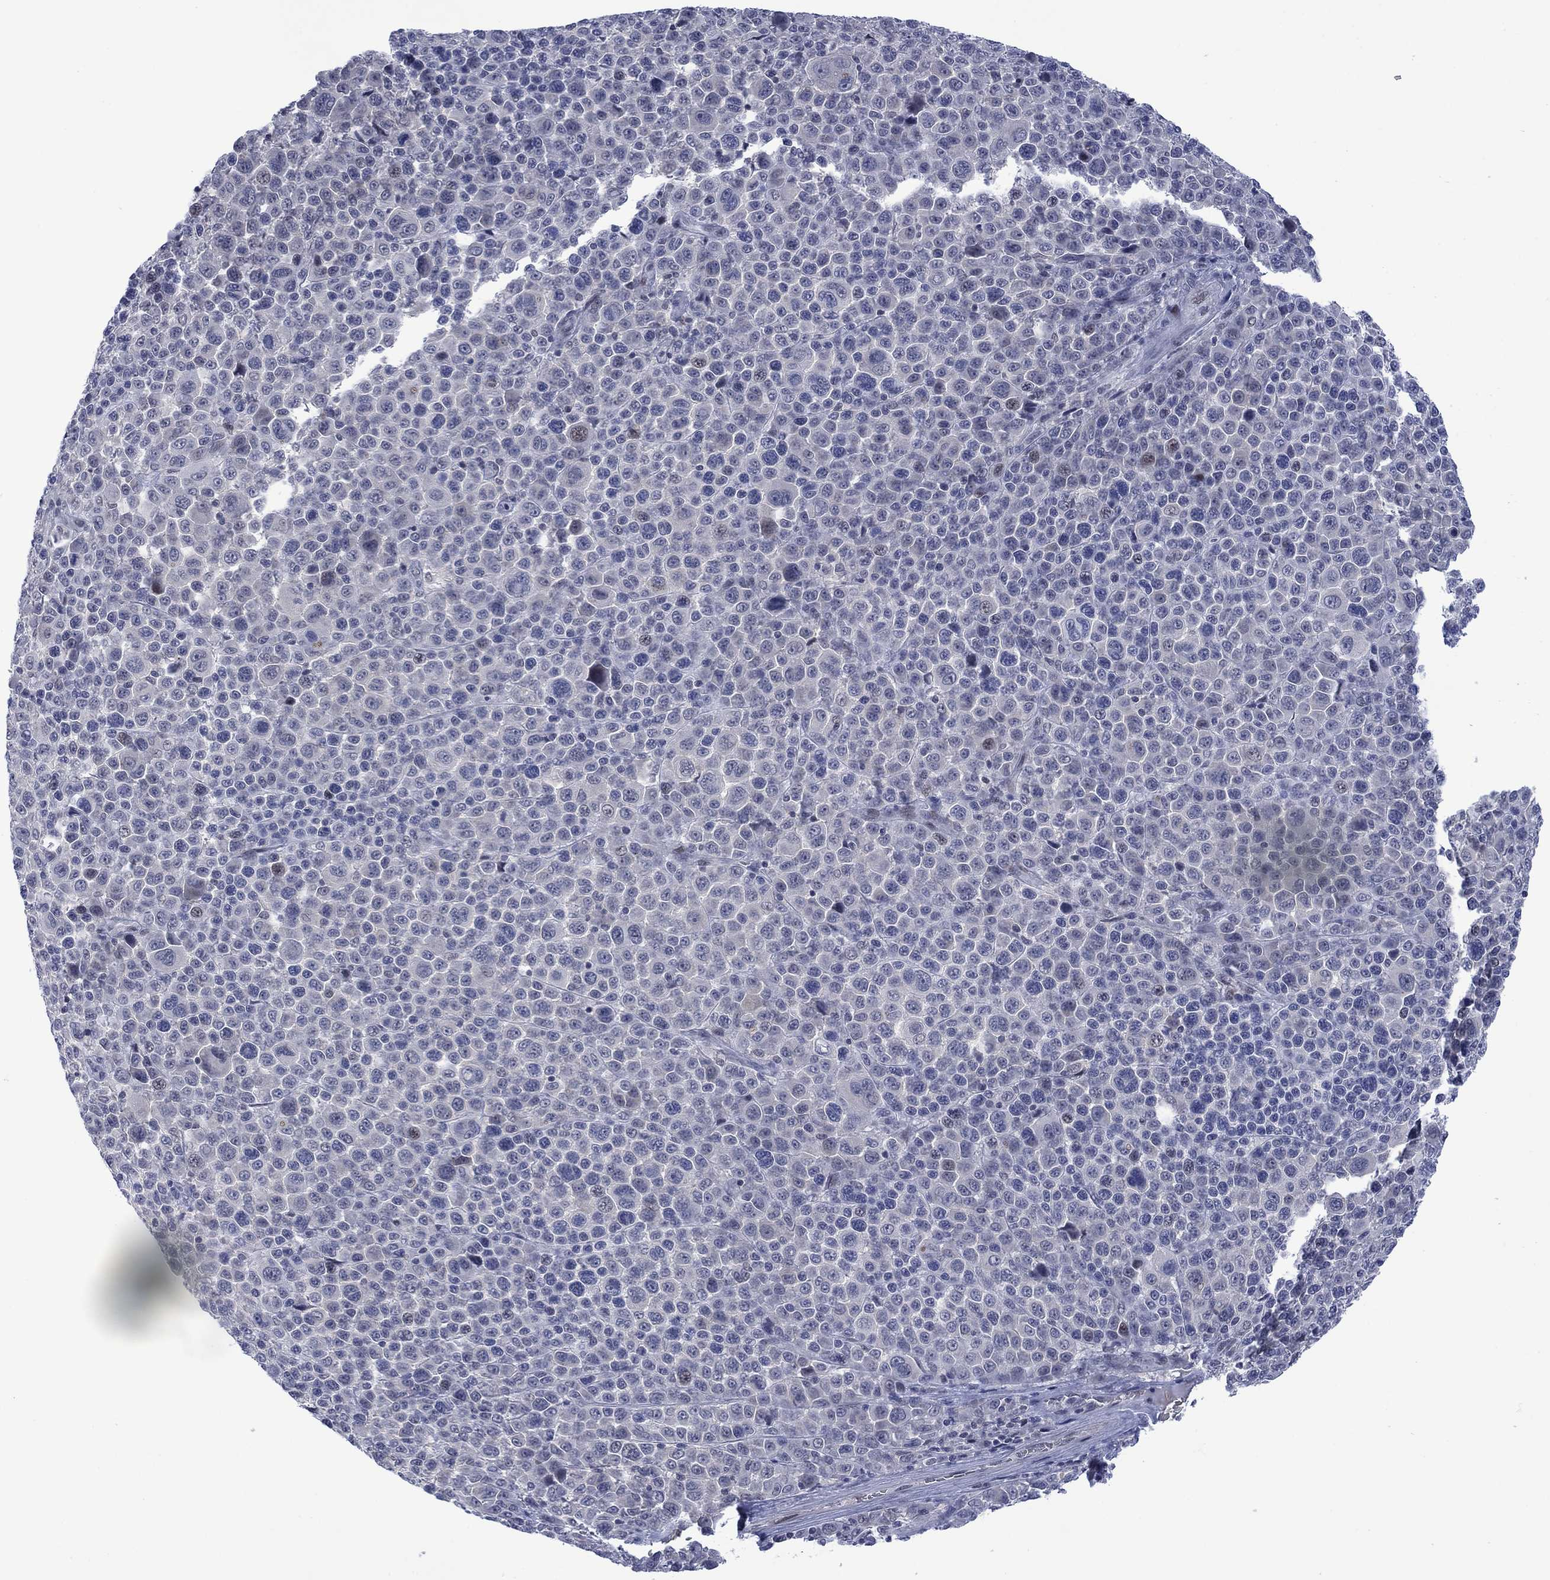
{"staining": {"intensity": "negative", "quantity": "none", "location": "none"}, "tissue": "melanoma", "cell_type": "Tumor cells", "image_type": "cancer", "snomed": [{"axis": "morphology", "description": "Malignant melanoma, NOS"}, {"axis": "topography", "description": "Skin"}], "caption": "Immunohistochemistry (IHC) micrograph of malignant melanoma stained for a protein (brown), which demonstrates no staining in tumor cells. (Stains: DAB immunohistochemistry (IHC) with hematoxylin counter stain, Microscopy: brightfield microscopy at high magnification).", "gene": "AGL", "patient": {"sex": "female", "age": 57}}